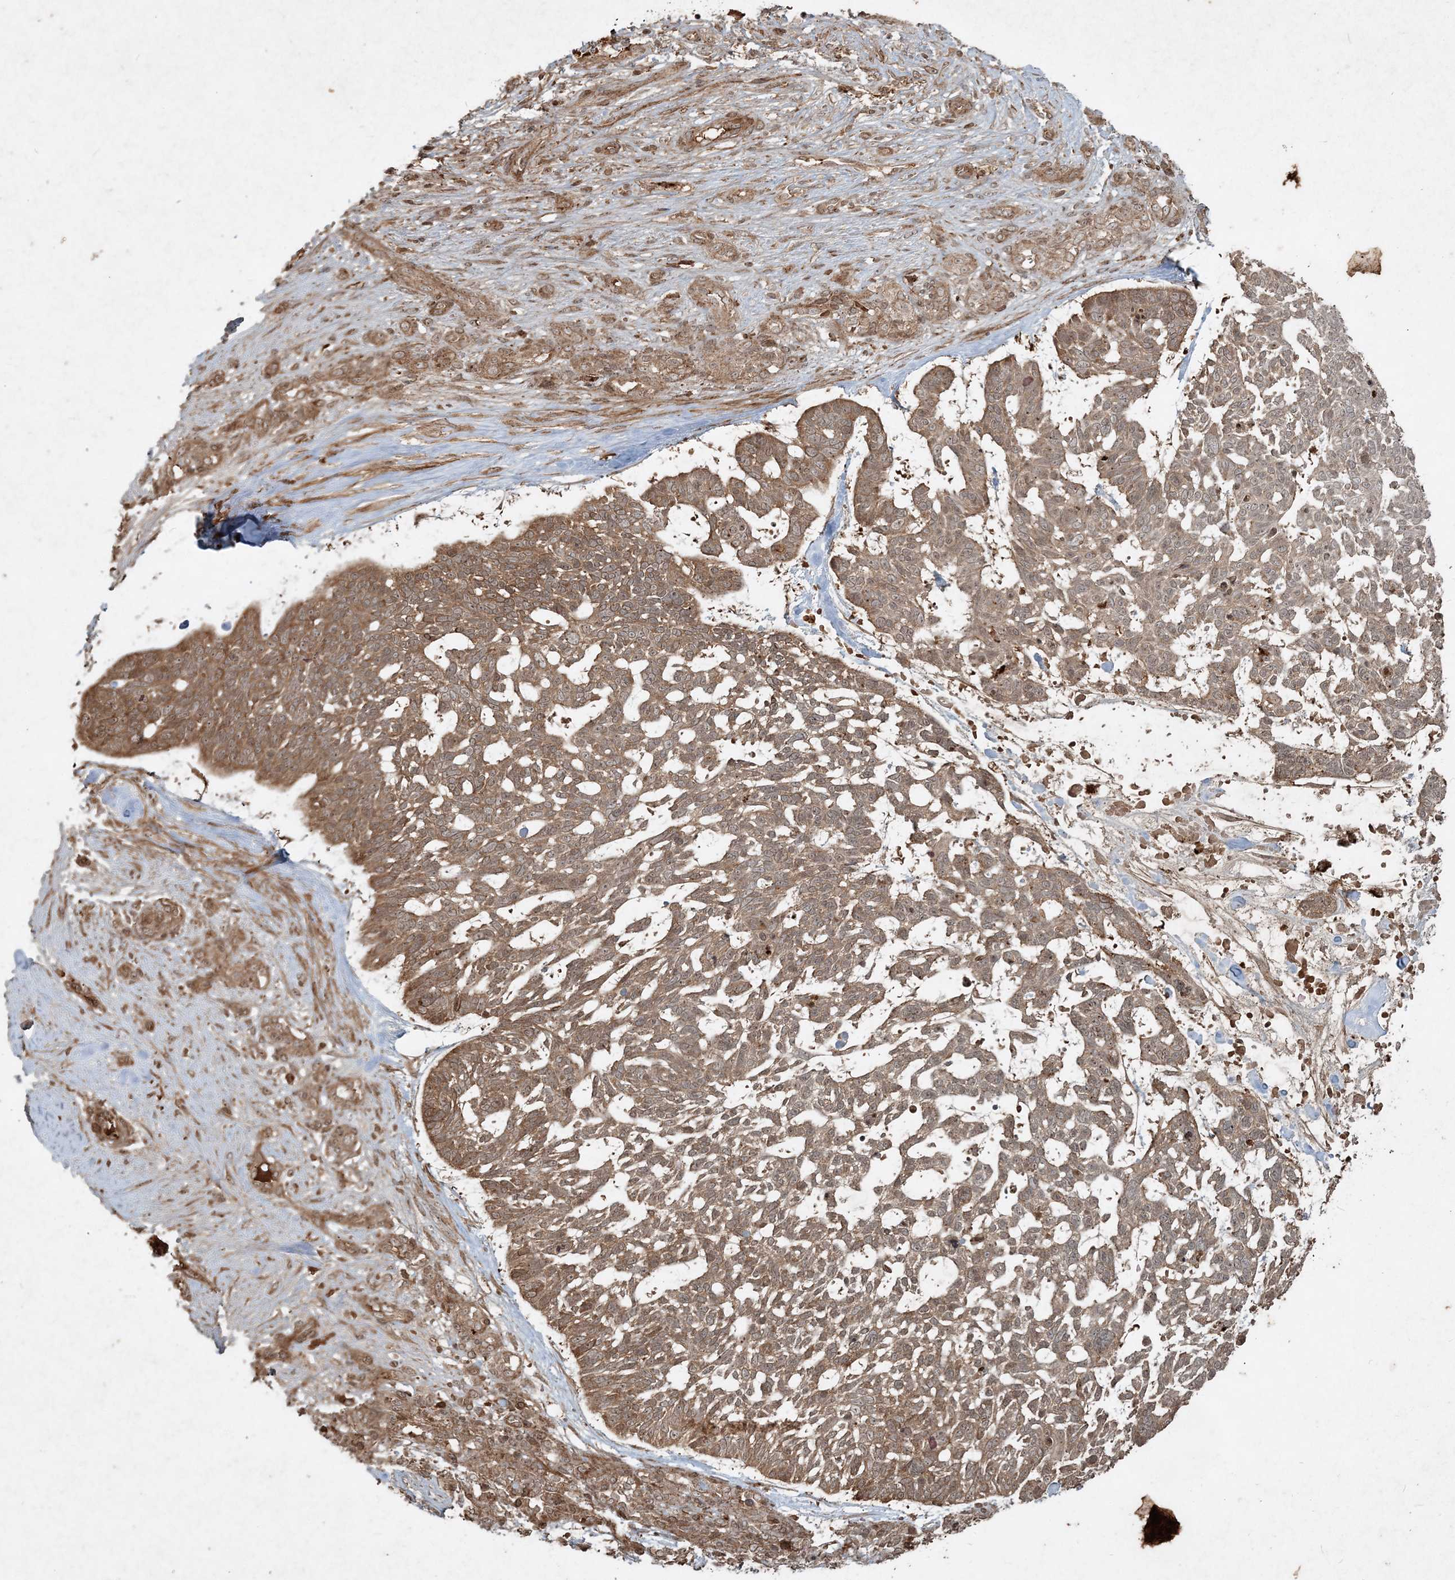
{"staining": {"intensity": "moderate", "quantity": ">75%", "location": "cytoplasmic/membranous"}, "tissue": "skin cancer", "cell_type": "Tumor cells", "image_type": "cancer", "snomed": [{"axis": "morphology", "description": "Basal cell carcinoma"}, {"axis": "topography", "description": "Skin"}], "caption": "An IHC micrograph of neoplastic tissue is shown. Protein staining in brown highlights moderate cytoplasmic/membranous positivity in skin basal cell carcinoma within tumor cells.", "gene": "NARS1", "patient": {"sex": "male", "age": 88}}